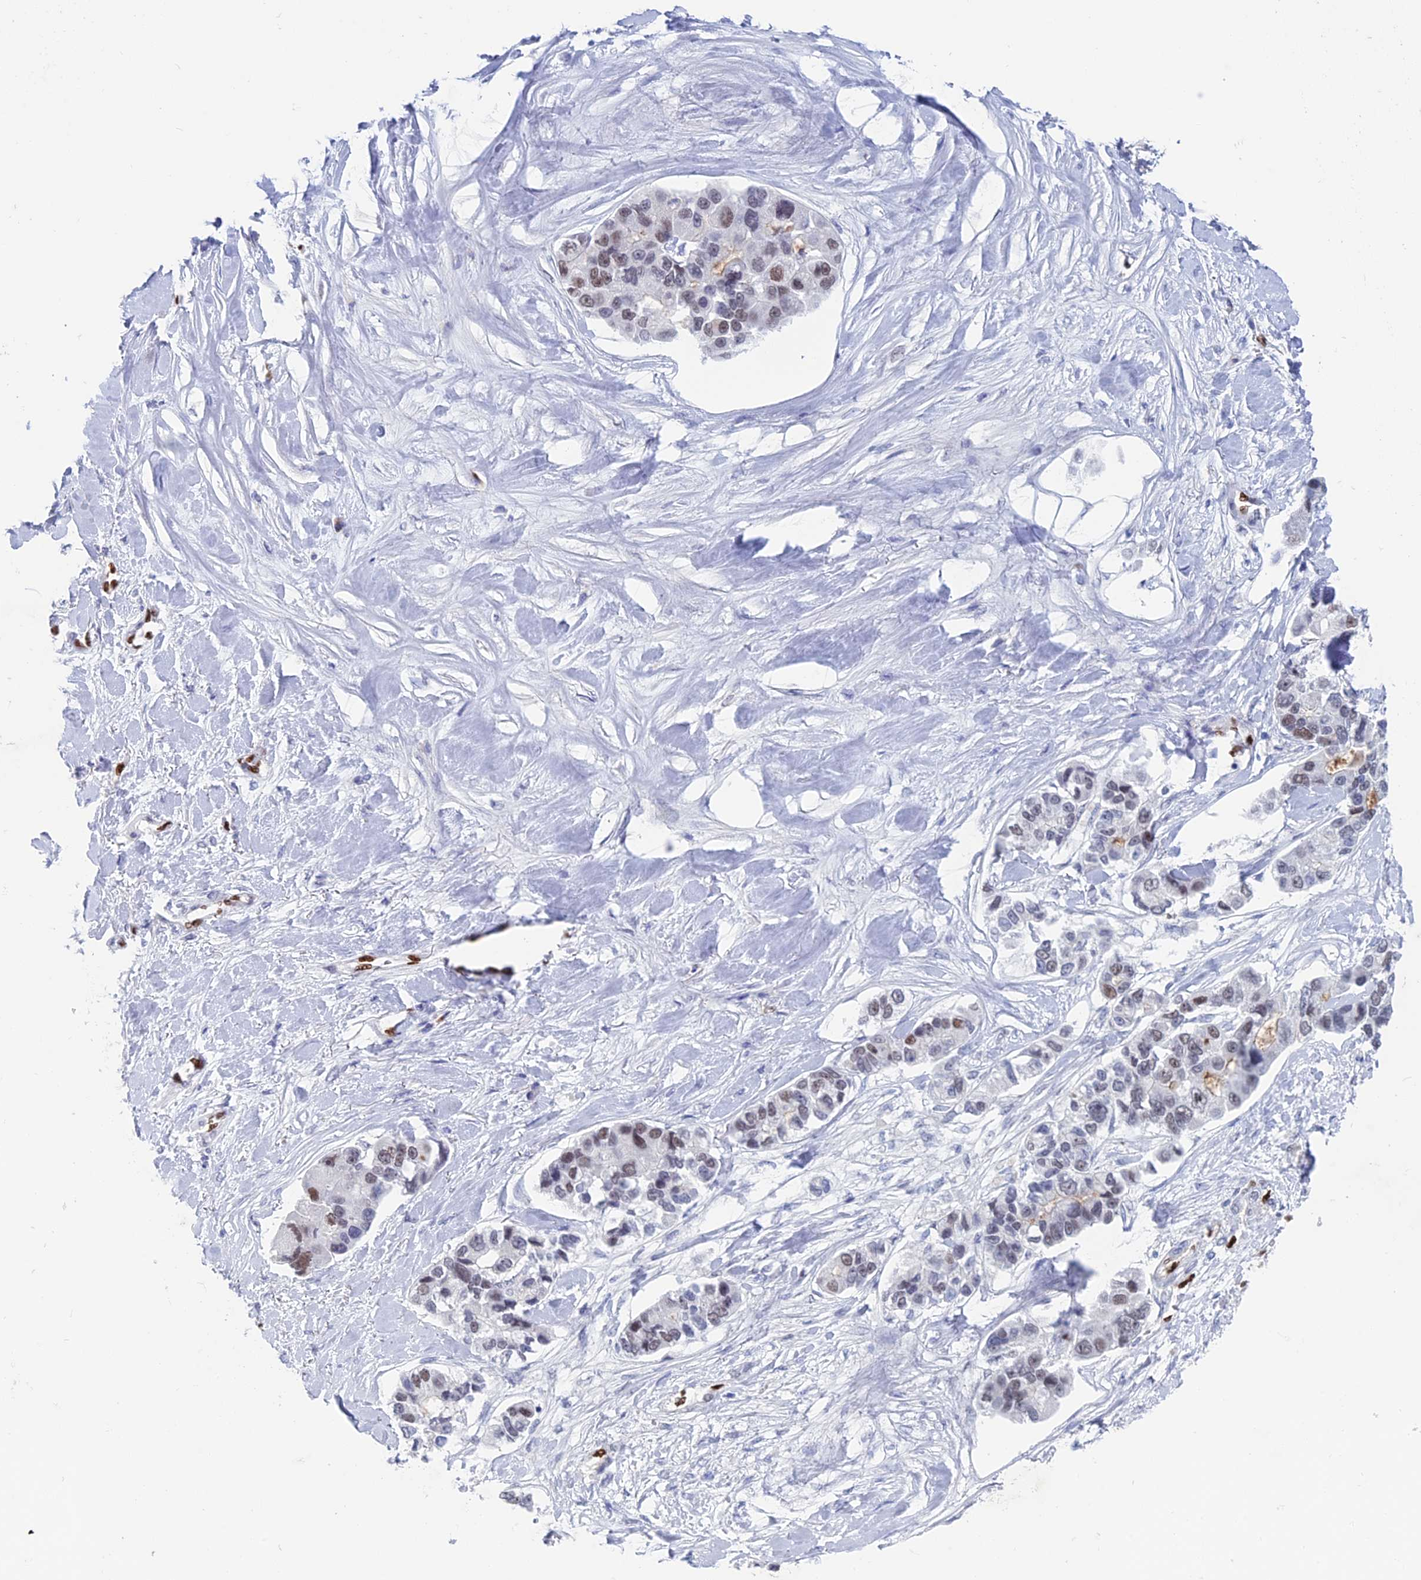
{"staining": {"intensity": "moderate", "quantity": "<25%", "location": "nuclear"}, "tissue": "lung cancer", "cell_type": "Tumor cells", "image_type": "cancer", "snomed": [{"axis": "morphology", "description": "Adenocarcinoma, NOS"}, {"axis": "topography", "description": "Lung"}], "caption": "The micrograph exhibits a brown stain indicating the presence of a protein in the nuclear of tumor cells in lung cancer. Using DAB (brown) and hematoxylin (blue) stains, captured at high magnification using brightfield microscopy.", "gene": "NOL4L", "patient": {"sex": "female", "age": 54}}